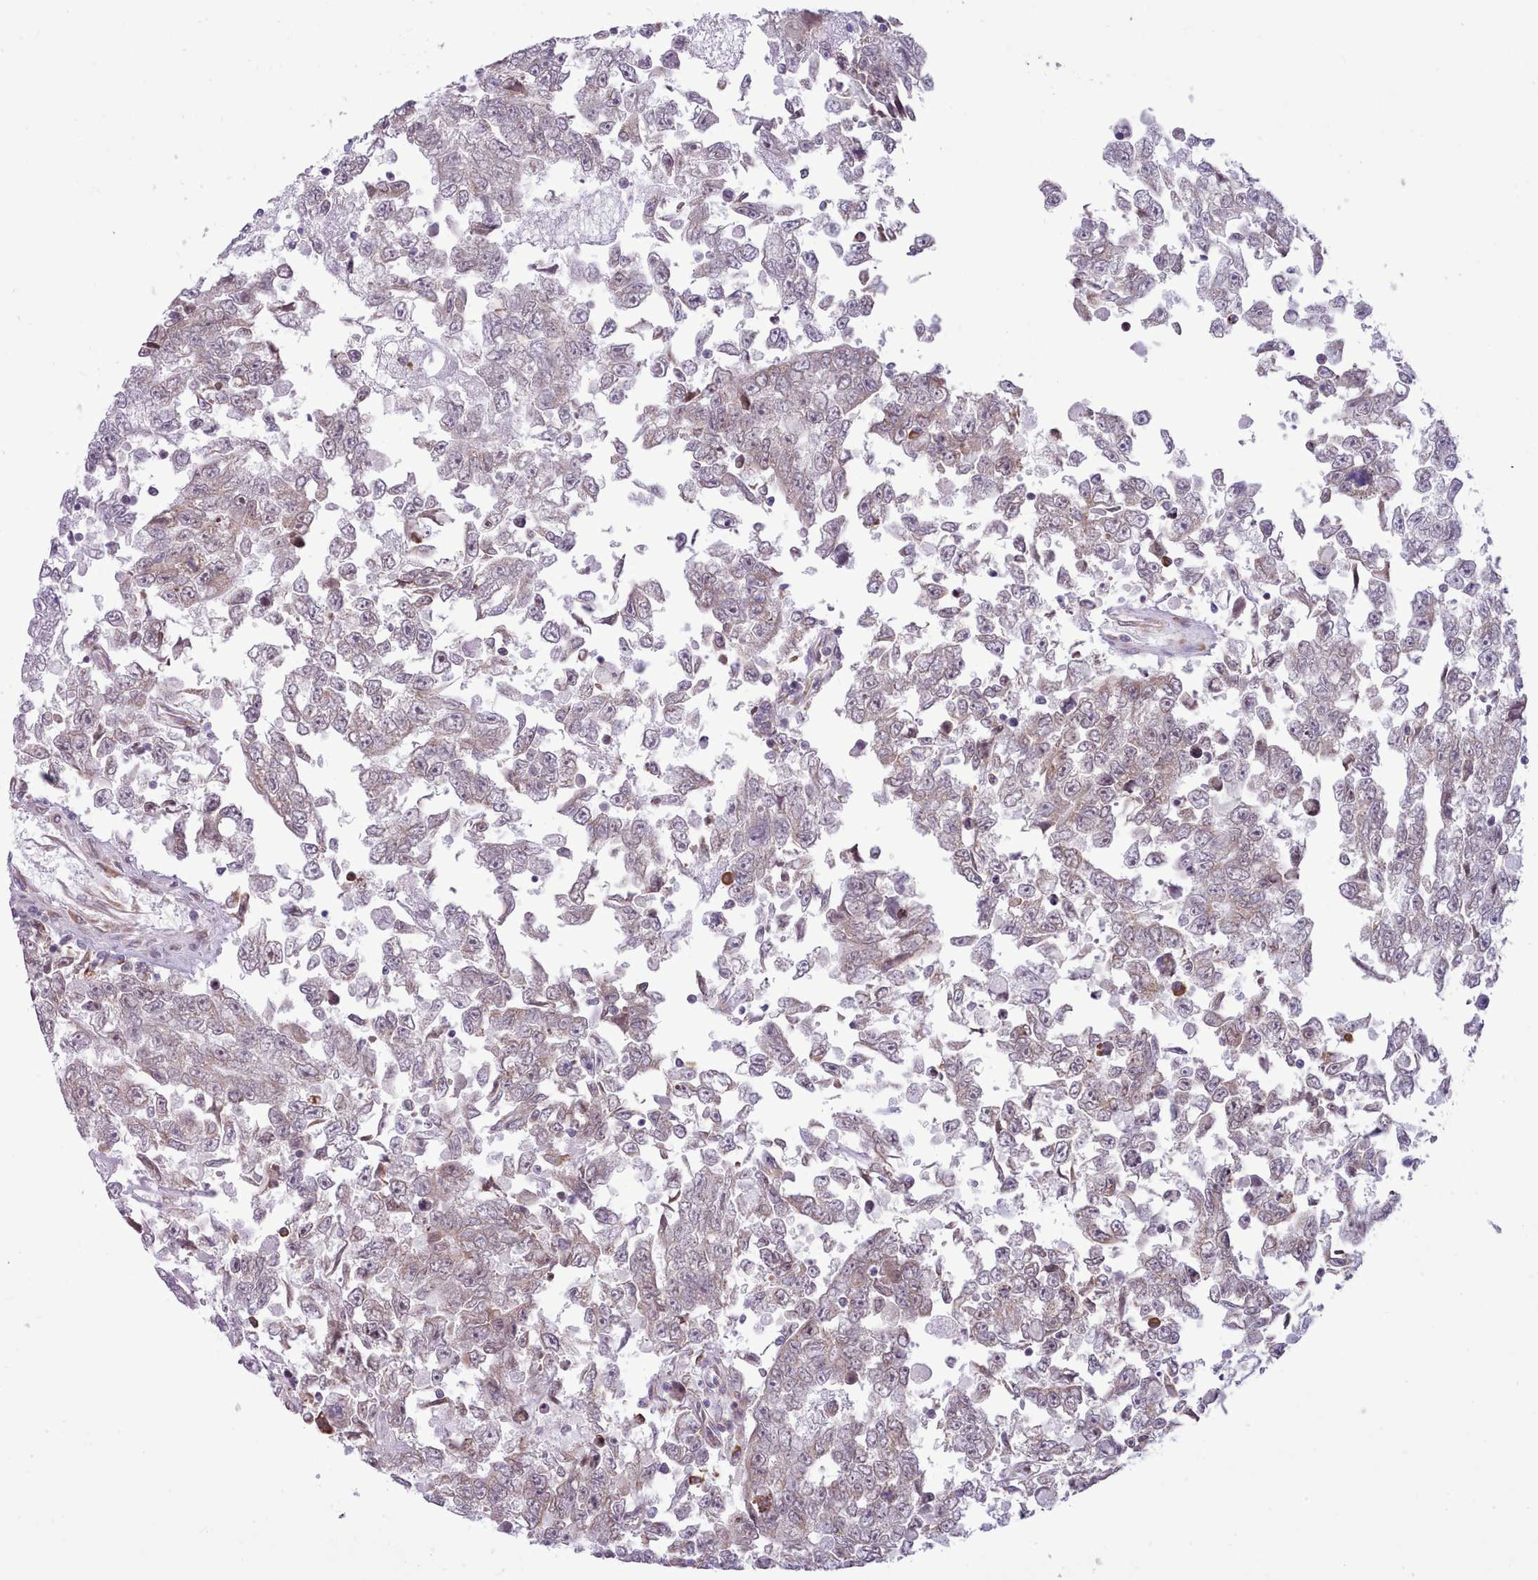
{"staining": {"intensity": "weak", "quantity": "<25%", "location": "cytoplasmic/membranous"}, "tissue": "testis cancer", "cell_type": "Tumor cells", "image_type": "cancer", "snomed": [{"axis": "morphology", "description": "Carcinoma, Embryonal, NOS"}, {"axis": "topography", "description": "Testis"}], "caption": "Immunohistochemistry image of testis embryonal carcinoma stained for a protein (brown), which reveals no staining in tumor cells.", "gene": "SEC61B", "patient": {"sex": "male", "age": 25}}